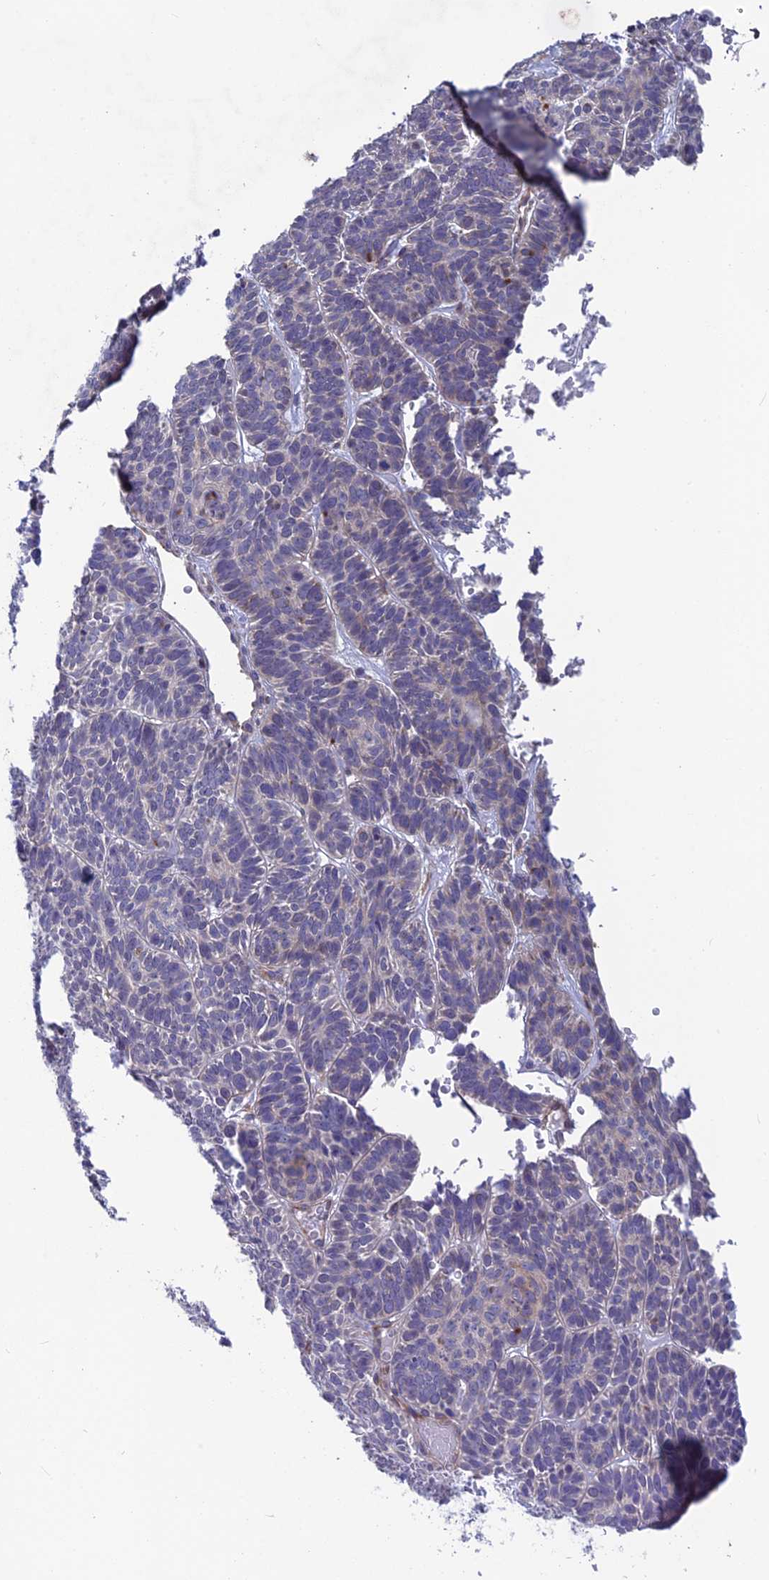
{"staining": {"intensity": "negative", "quantity": "none", "location": "none"}, "tissue": "skin cancer", "cell_type": "Tumor cells", "image_type": "cancer", "snomed": [{"axis": "morphology", "description": "Basal cell carcinoma"}, {"axis": "topography", "description": "Skin"}], "caption": "Skin cancer (basal cell carcinoma) stained for a protein using immunohistochemistry shows no expression tumor cells.", "gene": "BLTP2", "patient": {"sex": "male", "age": 85}}